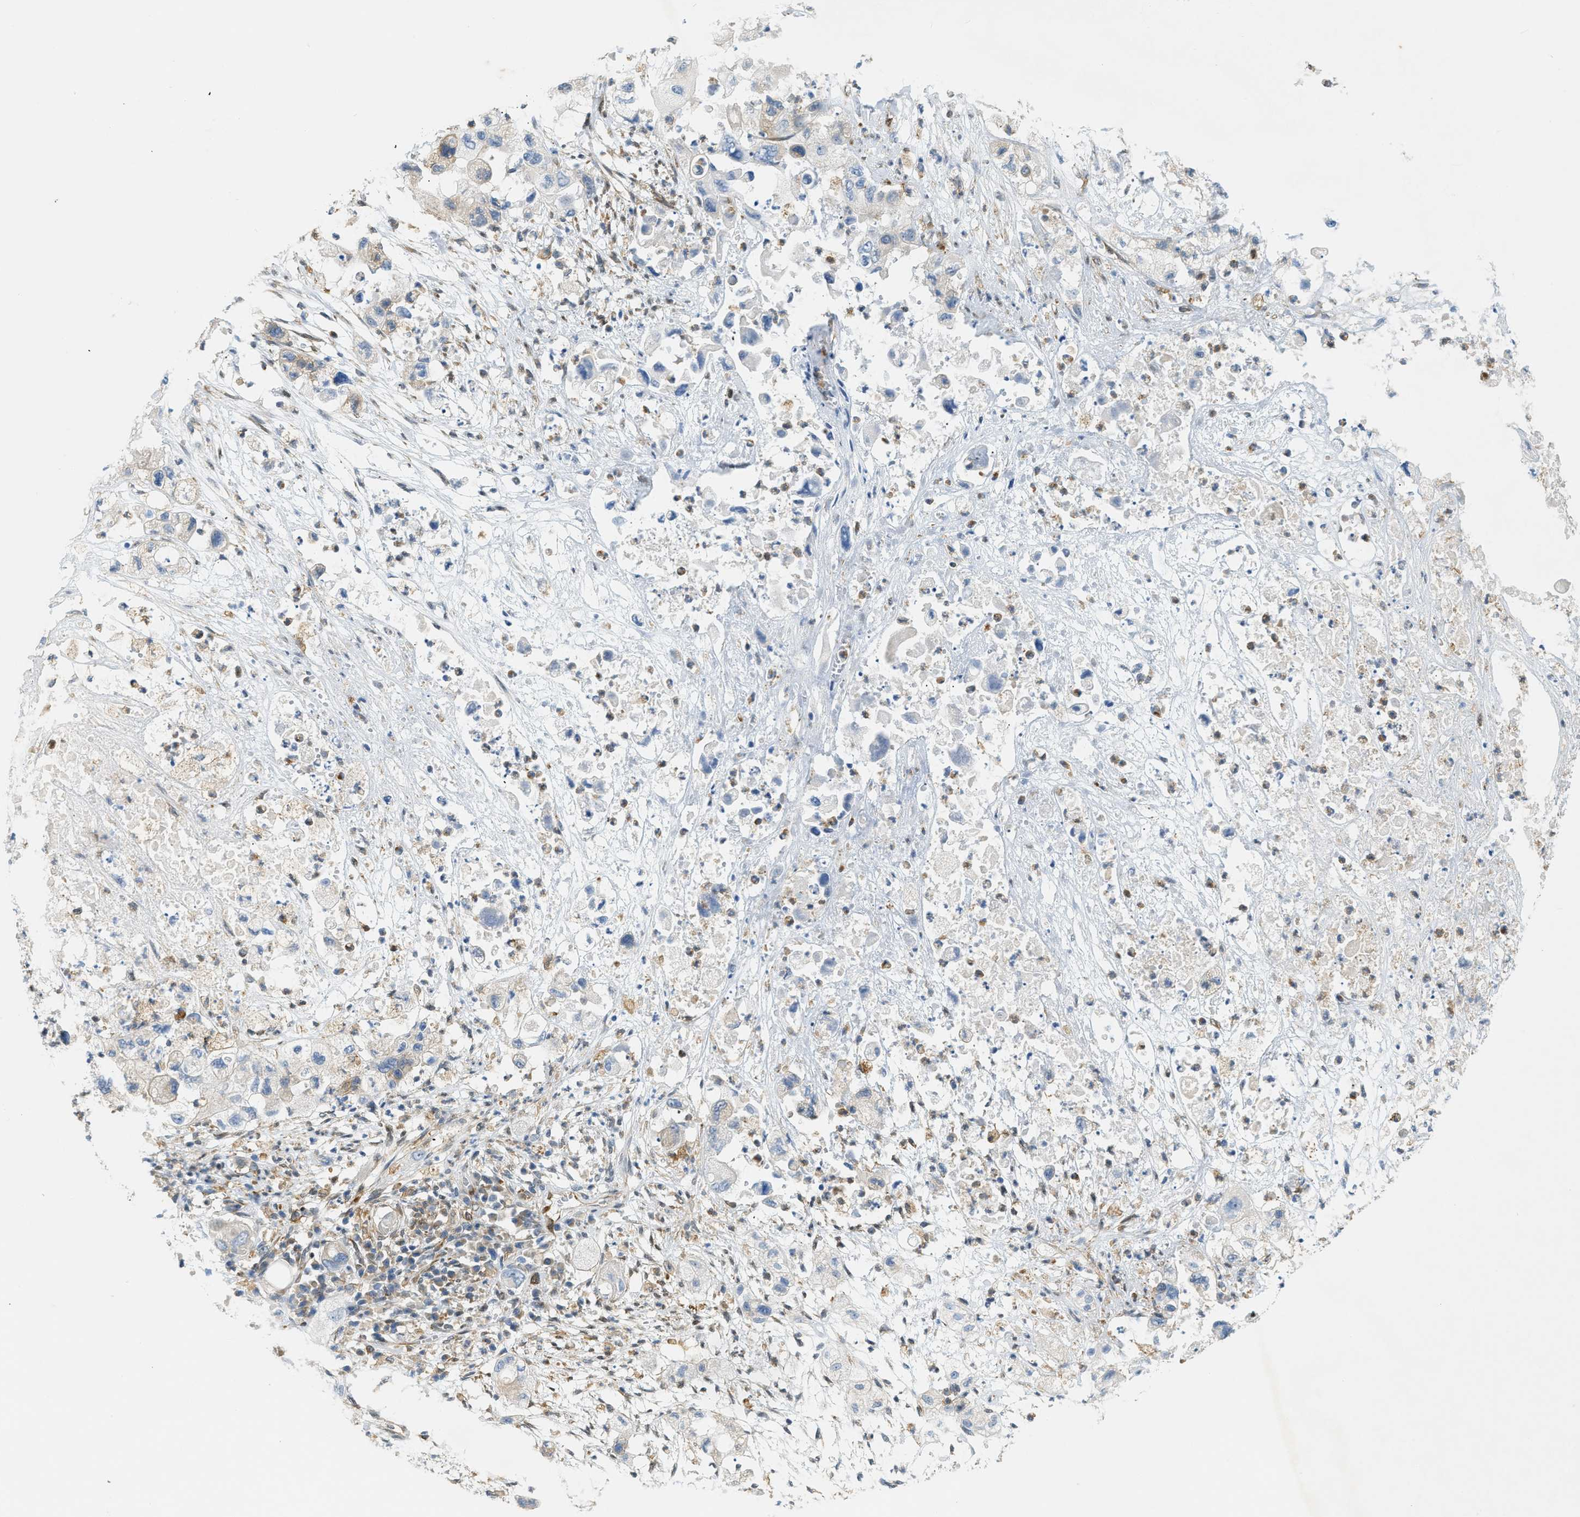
{"staining": {"intensity": "weak", "quantity": "<25%", "location": "cytoplasmic/membranous"}, "tissue": "pancreatic cancer", "cell_type": "Tumor cells", "image_type": "cancer", "snomed": [{"axis": "morphology", "description": "Adenocarcinoma, NOS"}, {"axis": "topography", "description": "Pancreas"}], "caption": "Tumor cells show no significant protein expression in pancreatic cancer (adenocarcinoma).", "gene": "ZNF408", "patient": {"sex": "female", "age": 78}}